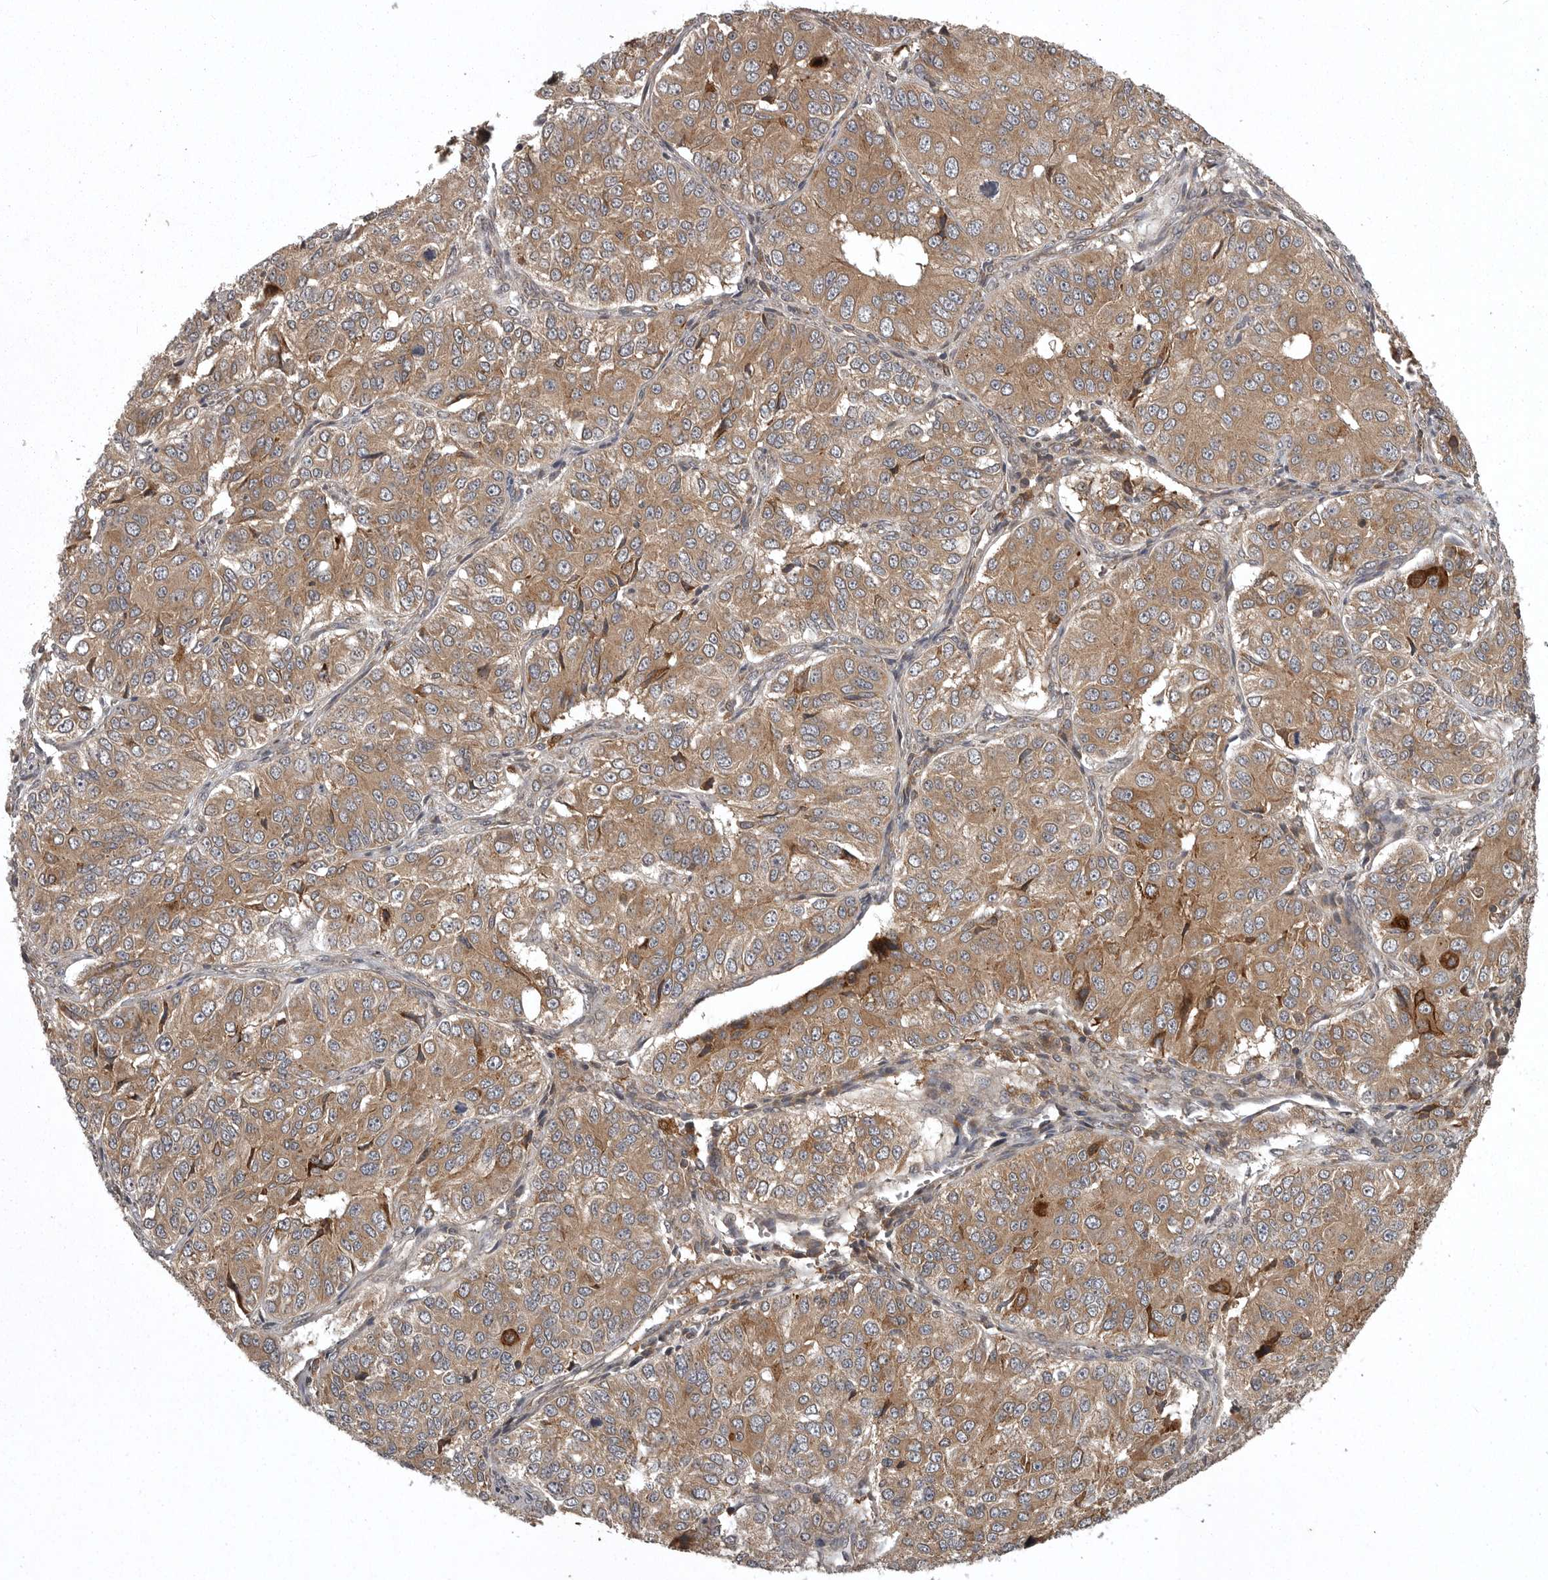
{"staining": {"intensity": "moderate", "quantity": ">75%", "location": "cytoplasmic/membranous"}, "tissue": "ovarian cancer", "cell_type": "Tumor cells", "image_type": "cancer", "snomed": [{"axis": "morphology", "description": "Carcinoma, endometroid"}, {"axis": "topography", "description": "Ovary"}], "caption": "Immunohistochemical staining of human ovarian cancer (endometroid carcinoma) displays medium levels of moderate cytoplasmic/membranous expression in about >75% of tumor cells.", "gene": "GPR31", "patient": {"sex": "female", "age": 51}}